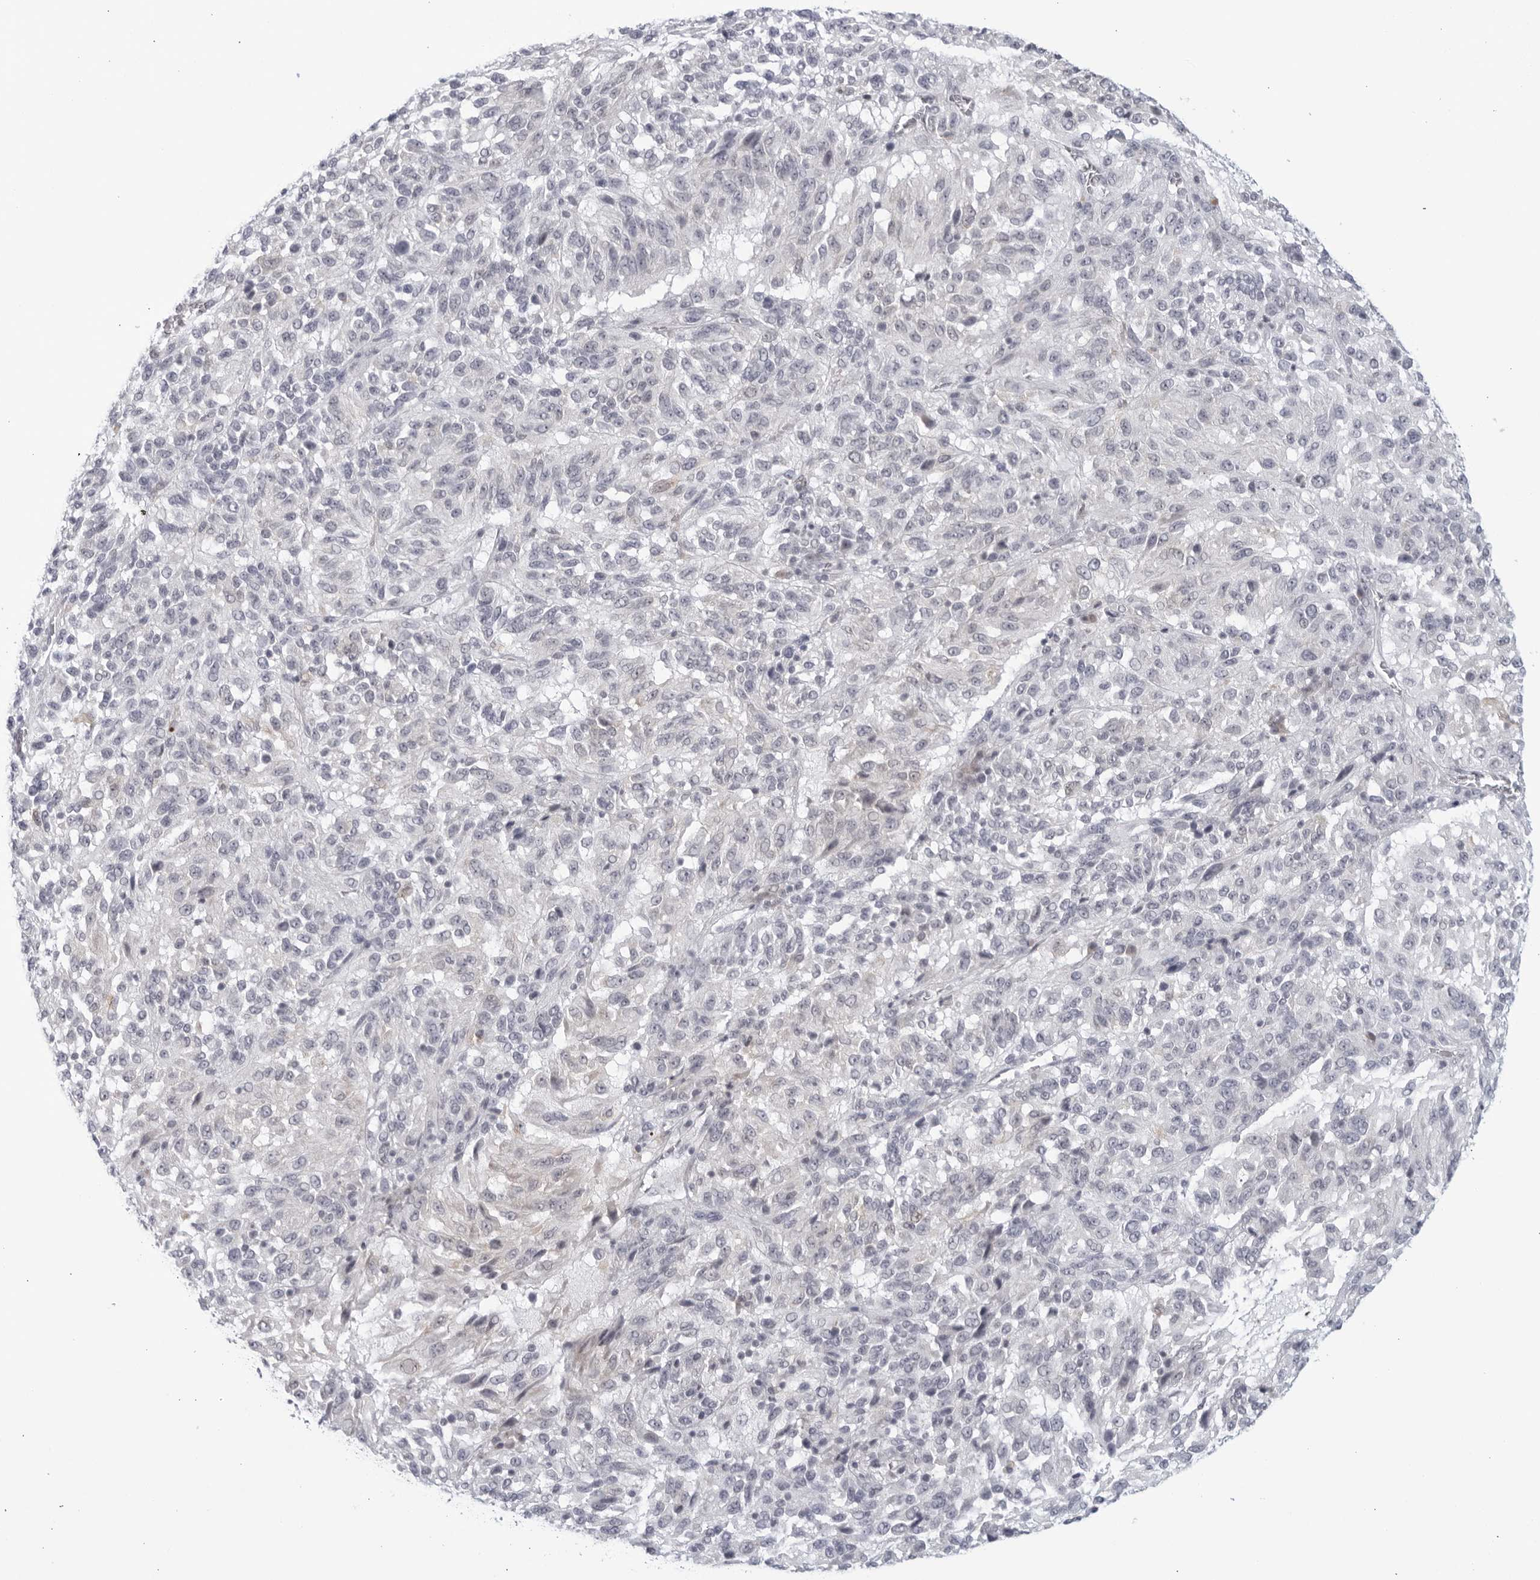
{"staining": {"intensity": "negative", "quantity": "none", "location": "none"}, "tissue": "melanoma", "cell_type": "Tumor cells", "image_type": "cancer", "snomed": [{"axis": "morphology", "description": "Malignant melanoma, Metastatic site"}, {"axis": "topography", "description": "Lung"}], "caption": "Malignant melanoma (metastatic site) stained for a protein using IHC demonstrates no positivity tumor cells.", "gene": "WDTC1", "patient": {"sex": "male", "age": 64}}